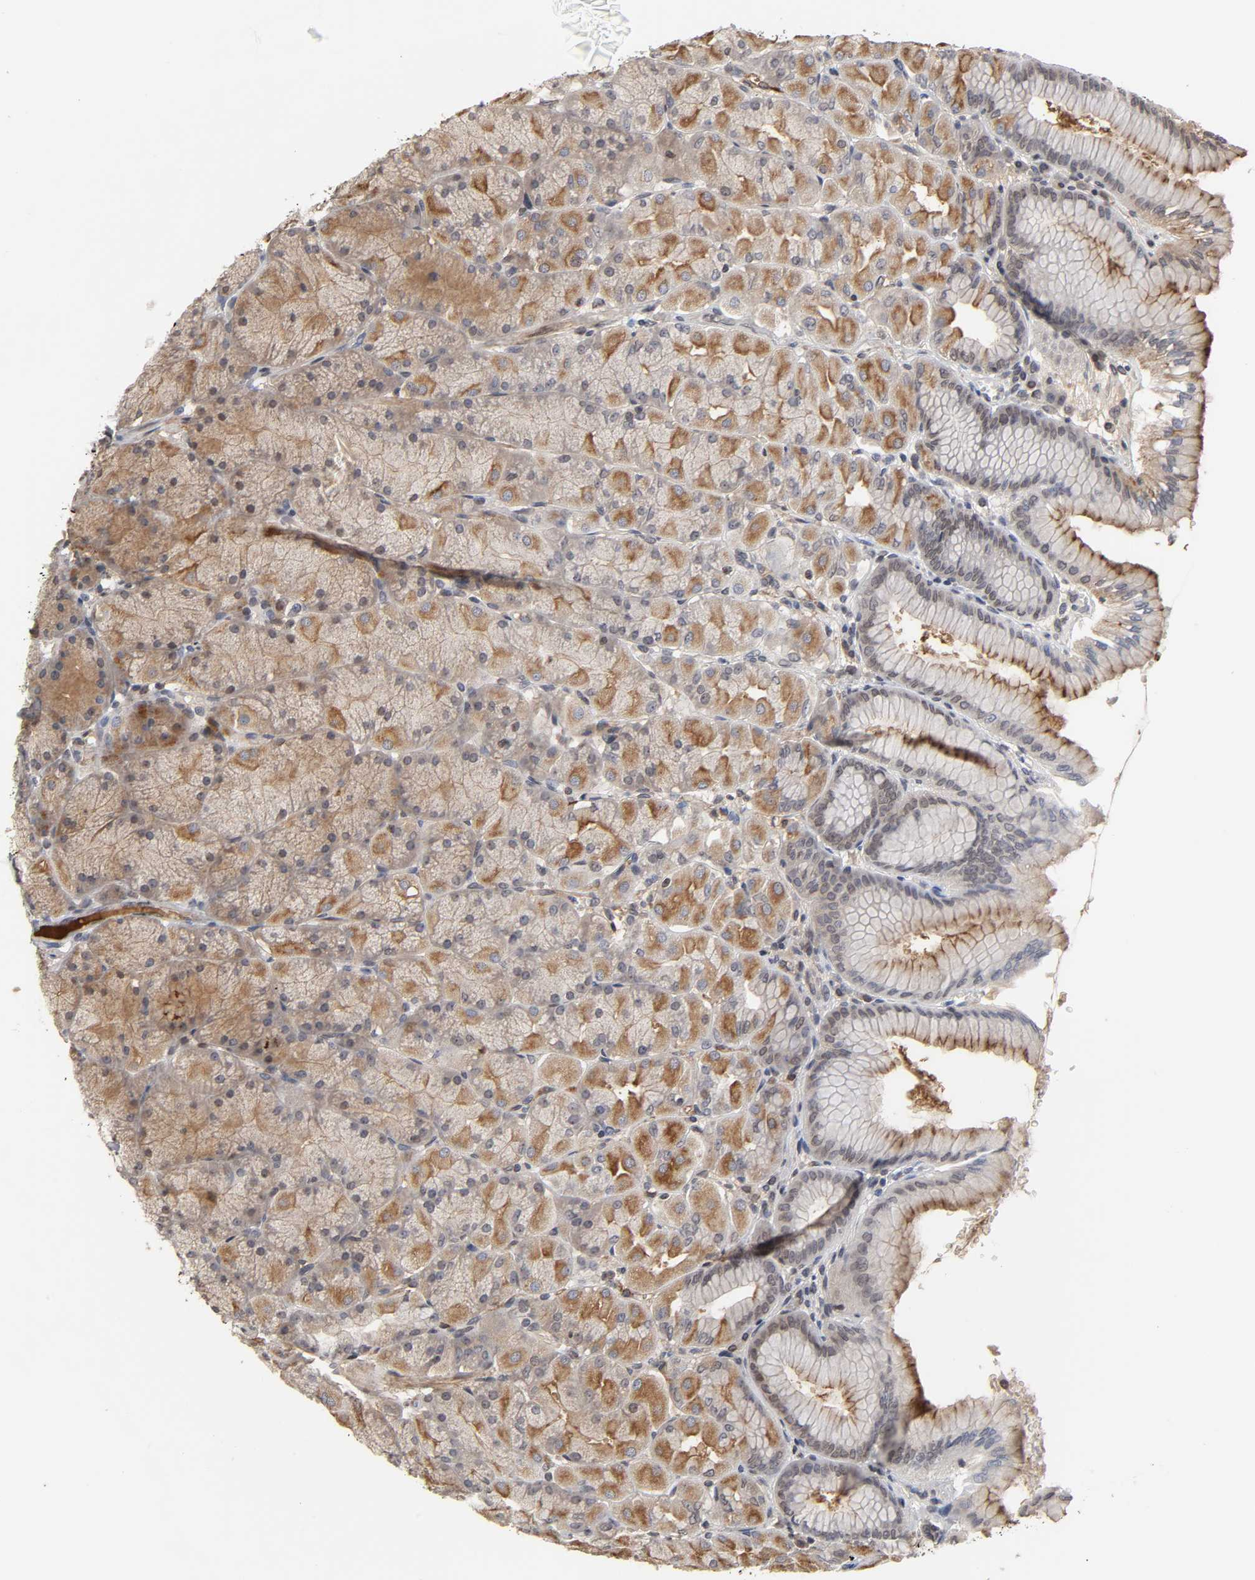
{"staining": {"intensity": "strong", "quantity": ">75%", "location": "cytoplasmic/membranous,nuclear"}, "tissue": "stomach", "cell_type": "Glandular cells", "image_type": "normal", "snomed": [{"axis": "morphology", "description": "Normal tissue, NOS"}, {"axis": "topography", "description": "Stomach, upper"}], "caption": "Protein expression analysis of unremarkable human stomach reveals strong cytoplasmic/membranous,nuclear staining in approximately >75% of glandular cells. Immunohistochemistry (ihc) stains the protein of interest in brown and the nuclei are stained blue.", "gene": "CPN2", "patient": {"sex": "female", "age": 56}}